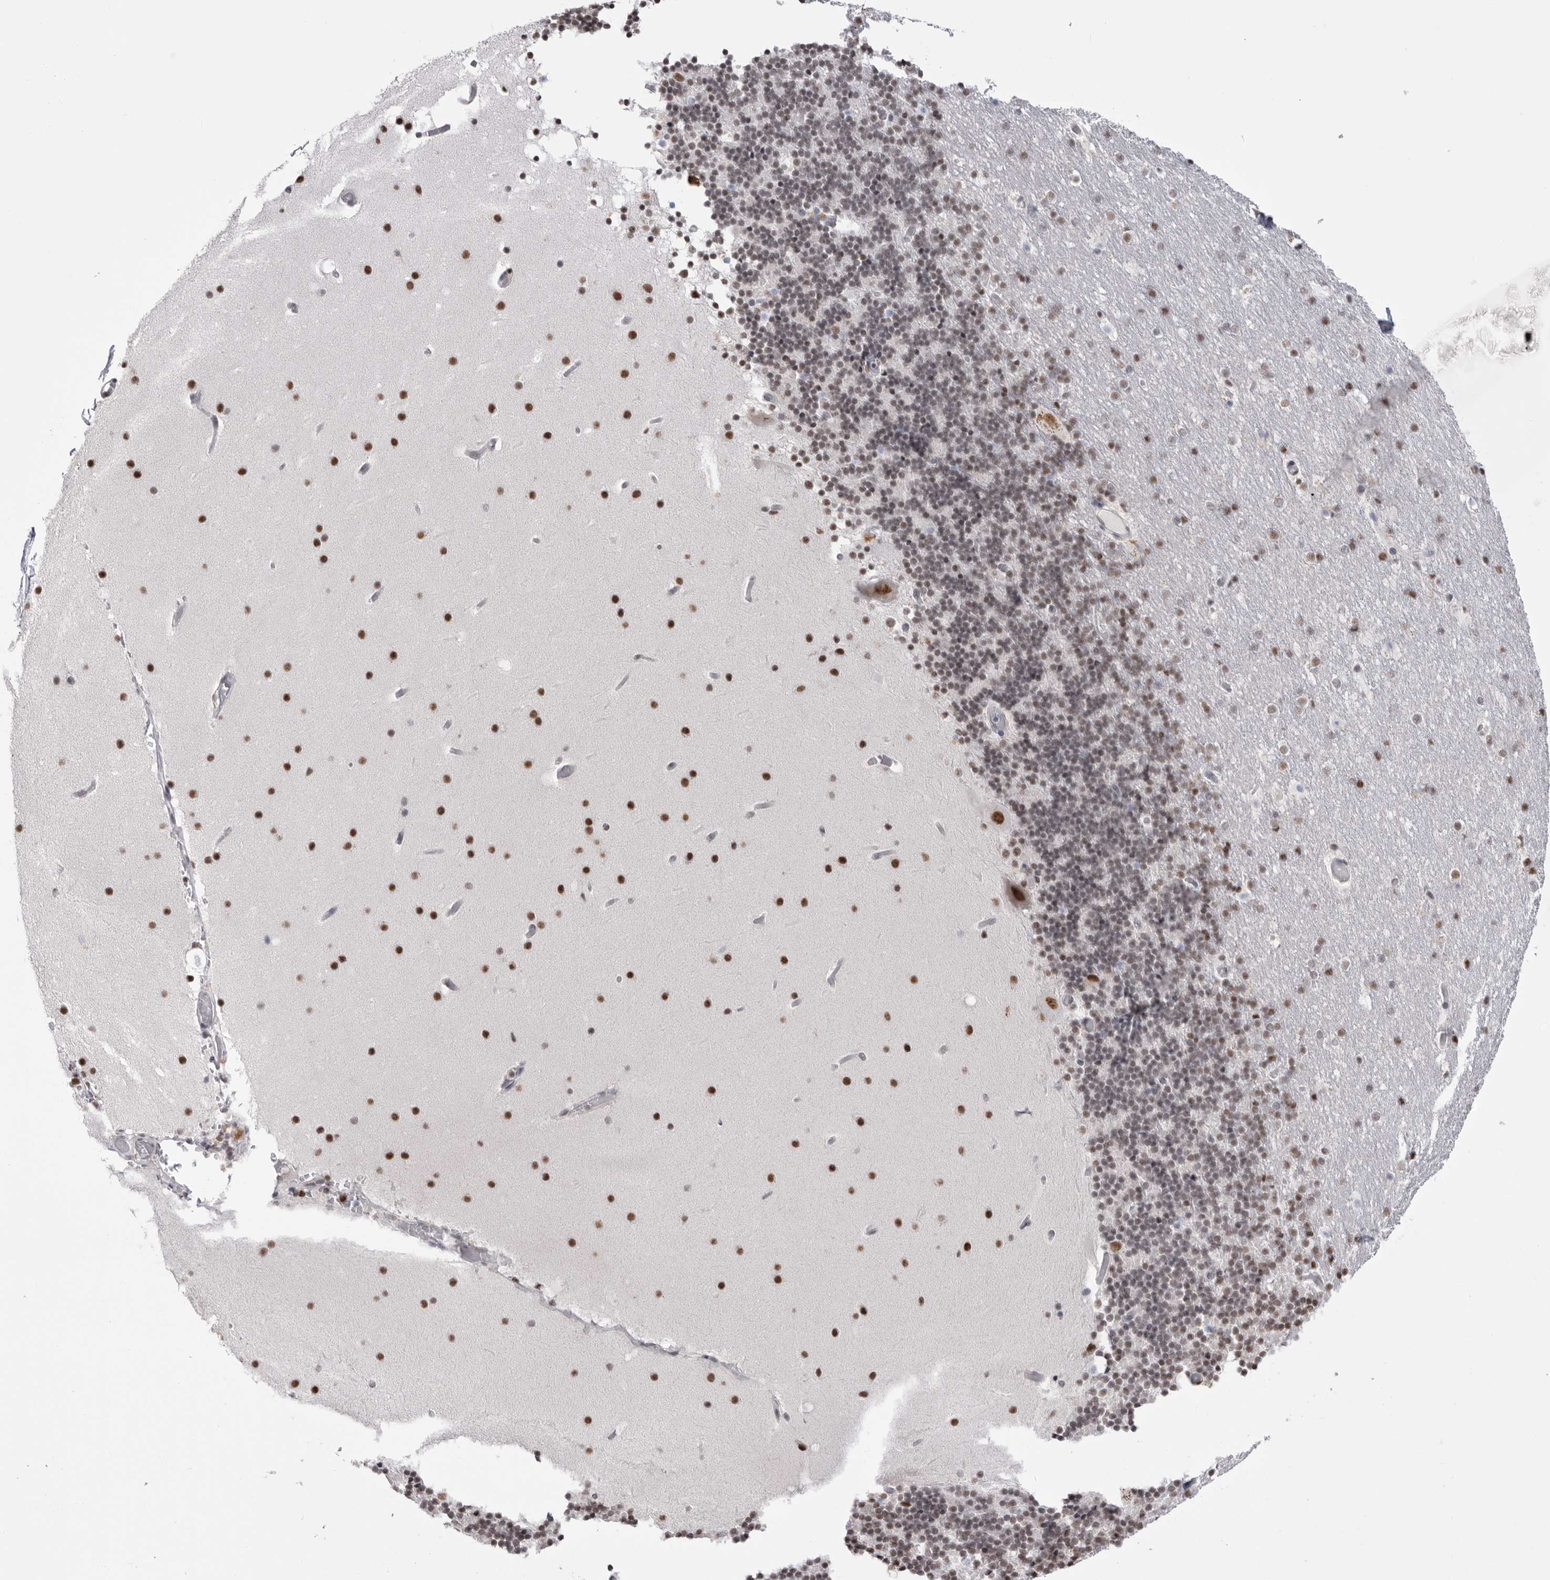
{"staining": {"intensity": "weak", "quantity": "25%-75%", "location": "nuclear"}, "tissue": "cerebellum", "cell_type": "Cells in granular layer", "image_type": "normal", "snomed": [{"axis": "morphology", "description": "Normal tissue, NOS"}, {"axis": "topography", "description": "Cerebellum"}], "caption": "Protein analysis of normal cerebellum demonstrates weak nuclear positivity in about 25%-75% of cells in granular layer. (IHC, brightfield microscopy, high magnification).", "gene": "BCLAF3", "patient": {"sex": "male", "age": 57}}